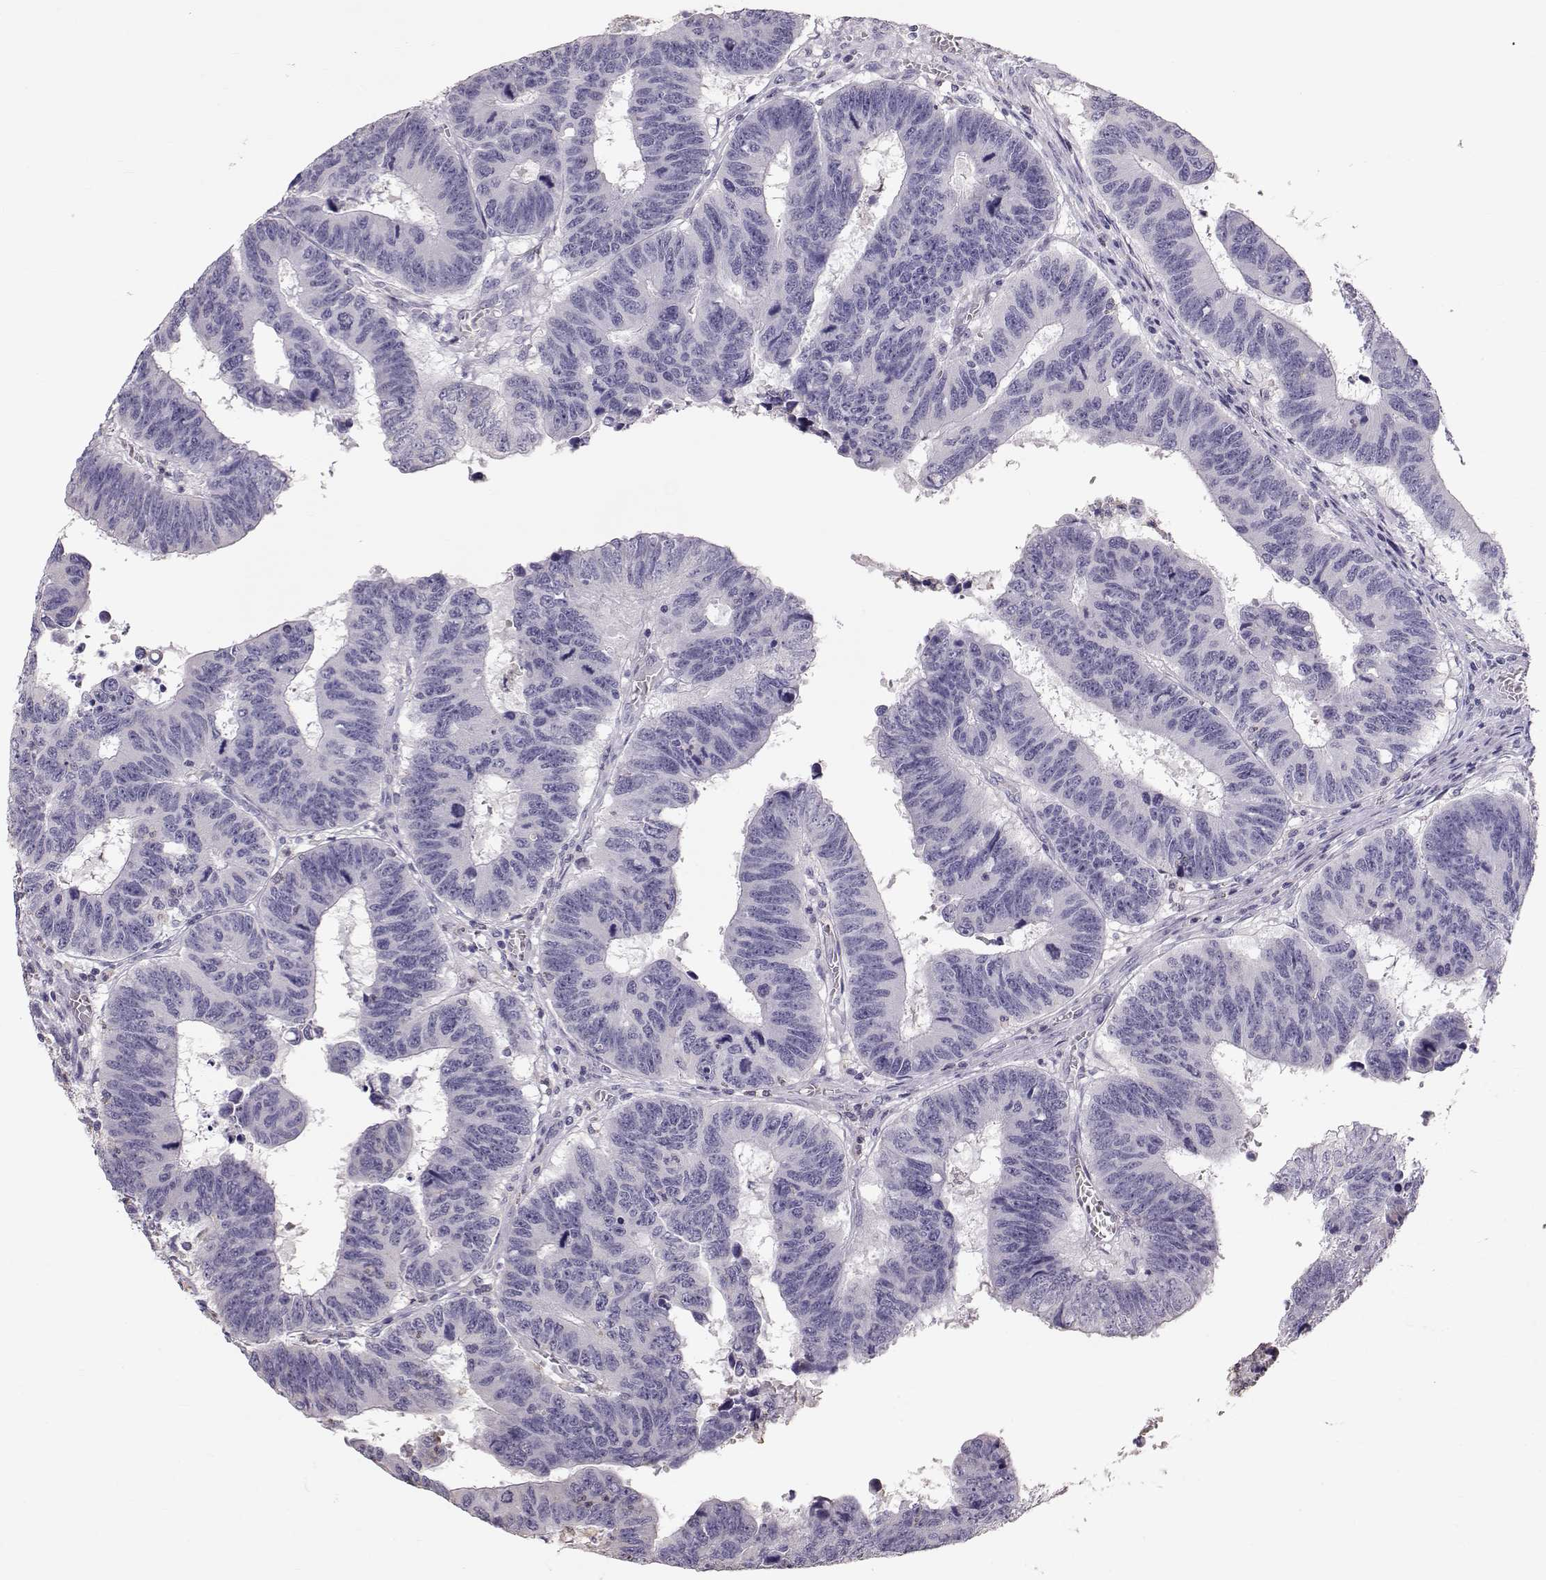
{"staining": {"intensity": "negative", "quantity": "none", "location": "none"}, "tissue": "colorectal cancer", "cell_type": "Tumor cells", "image_type": "cancer", "snomed": [{"axis": "morphology", "description": "Adenocarcinoma, NOS"}, {"axis": "topography", "description": "Appendix"}, {"axis": "topography", "description": "Colon"}, {"axis": "topography", "description": "Cecum"}, {"axis": "topography", "description": "Colon asc"}], "caption": "An immunohistochemistry (IHC) photomicrograph of colorectal cancer (adenocarcinoma) is shown. There is no staining in tumor cells of colorectal cancer (adenocarcinoma). (DAB (3,3'-diaminobenzidine) IHC, high magnification).", "gene": "POU1F1", "patient": {"sex": "female", "age": 85}}